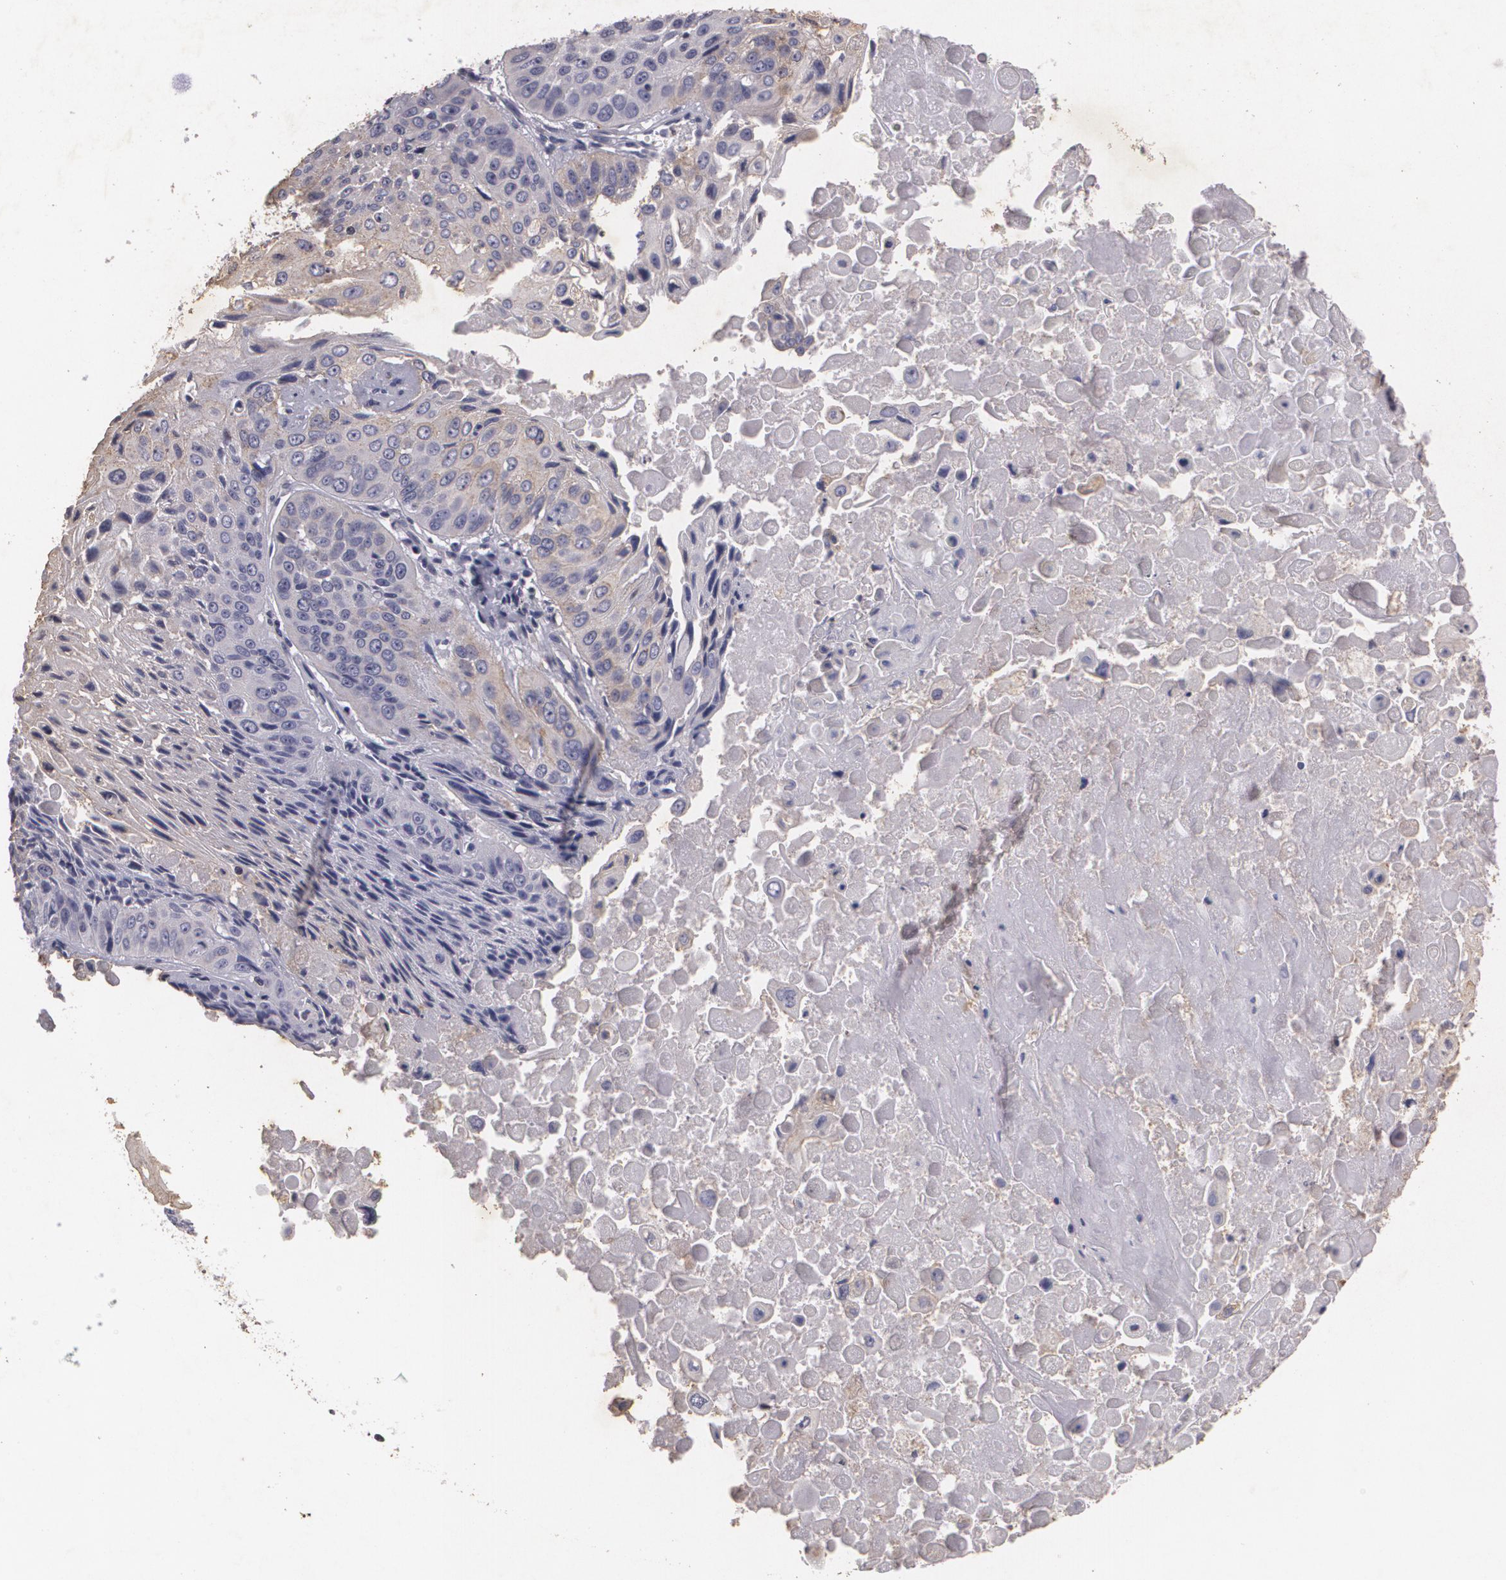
{"staining": {"intensity": "weak", "quantity": "25%-75%", "location": "cytoplasmic/membranous"}, "tissue": "lung cancer", "cell_type": "Tumor cells", "image_type": "cancer", "snomed": [{"axis": "morphology", "description": "Adenocarcinoma, NOS"}, {"axis": "topography", "description": "Lung"}], "caption": "Lung cancer (adenocarcinoma) tissue exhibits weak cytoplasmic/membranous expression in about 25%-75% of tumor cells (Brightfield microscopy of DAB IHC at high magnification).", "gene": "KCNA4", "patient": {"sex": "male", "age": 60}}